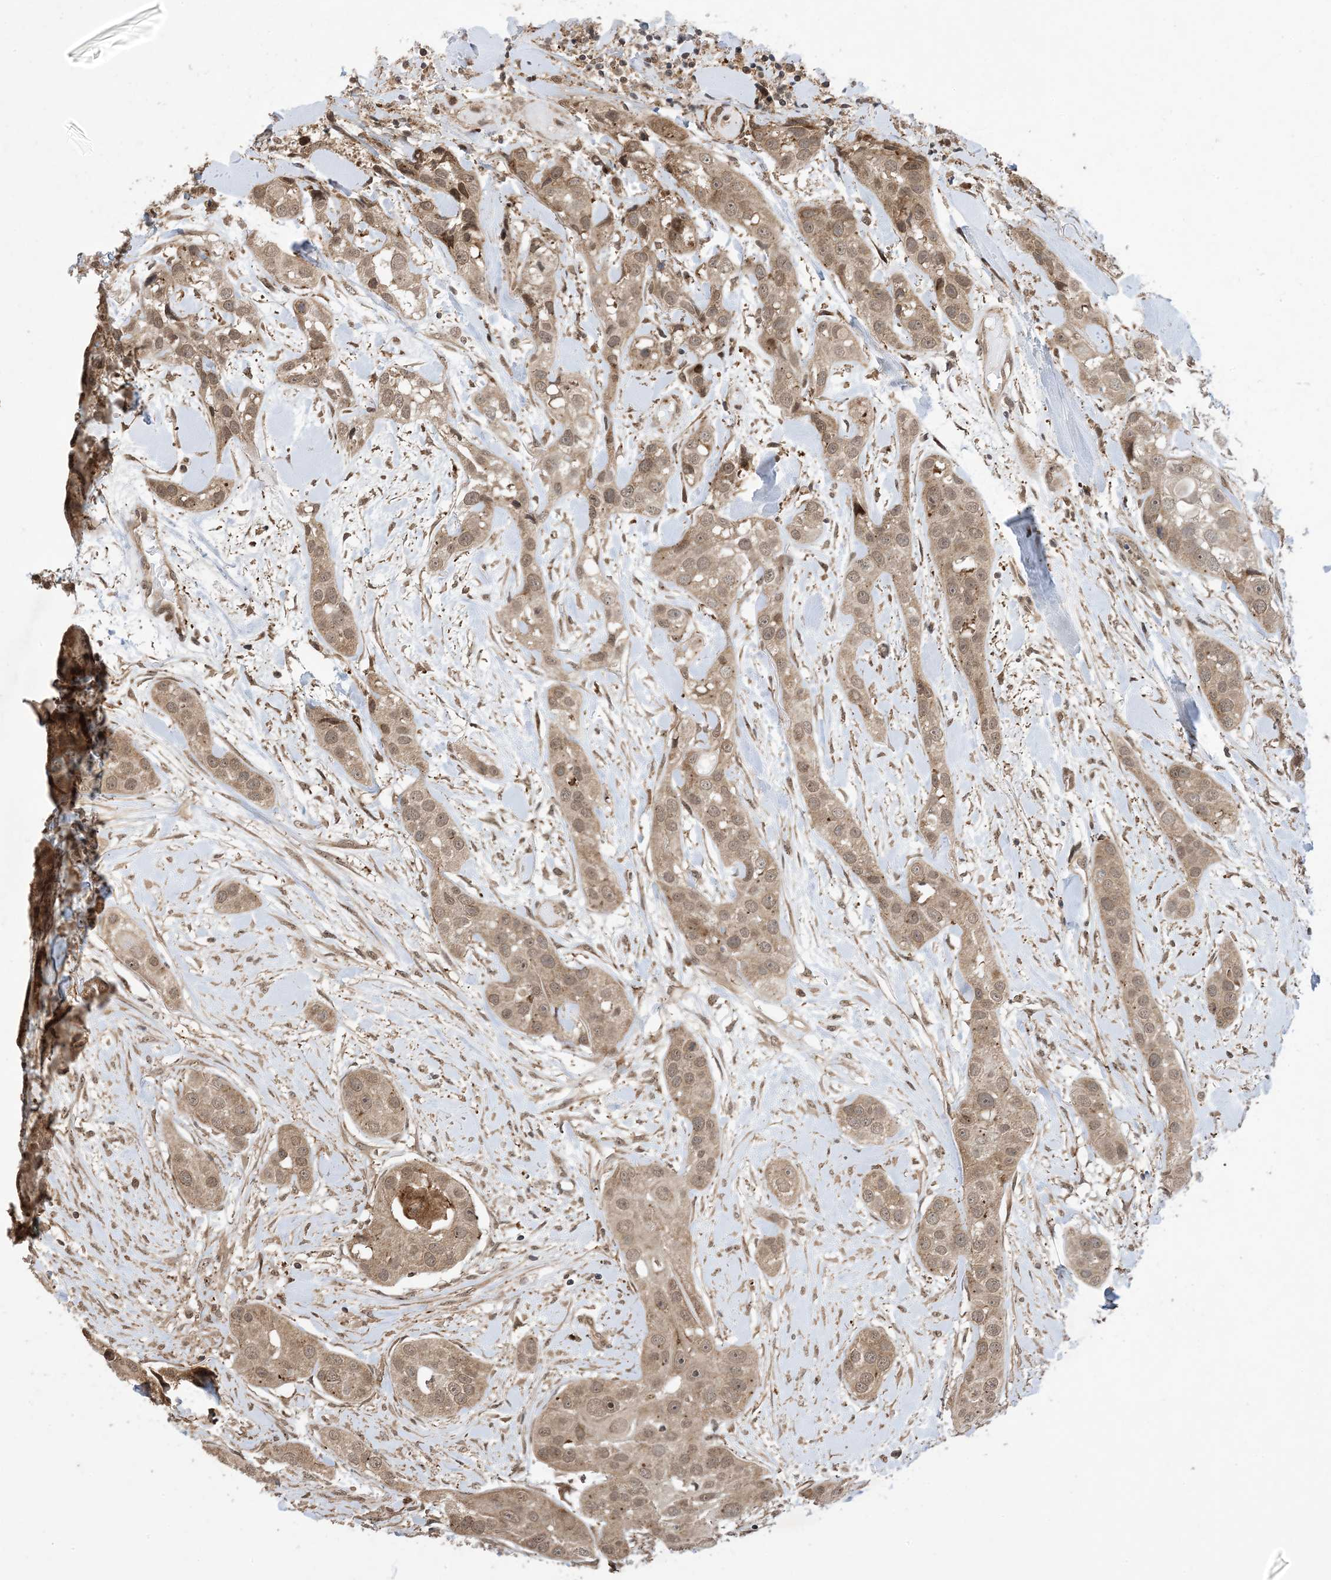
{"staining": {"intensity": "moderate", "quantity": ">75%", "location": "cytoplasmic/membranous,nuclear"}, "tissue": "head and neck cancer", "cell_type": "Tumor cells", "image_type": "cancer", "snomed": [{"axis": "morphology", "description": "Normal tissue, NOS"}, {"axis": "morphology", "description": "Squamous cell carcinoma, NOS"}, {"axis": "topography", "description": "Skeletal muscle"}, {"axis": "topography", "description": "Head-Neck"}], "caption": "Protein expression analysis of head and neck cancer (squamous cell carcinoma) exhibits moderate cytoplasmic/membranous and nuclear positivity in approximately >75% of tumor cells. Using DAB (brown) and hematoxylin (blue) stains, captured at high magnification using brightfield microscopy.", "gene": "ZNF511", "patient": {"sex": "male", "age": 51}}